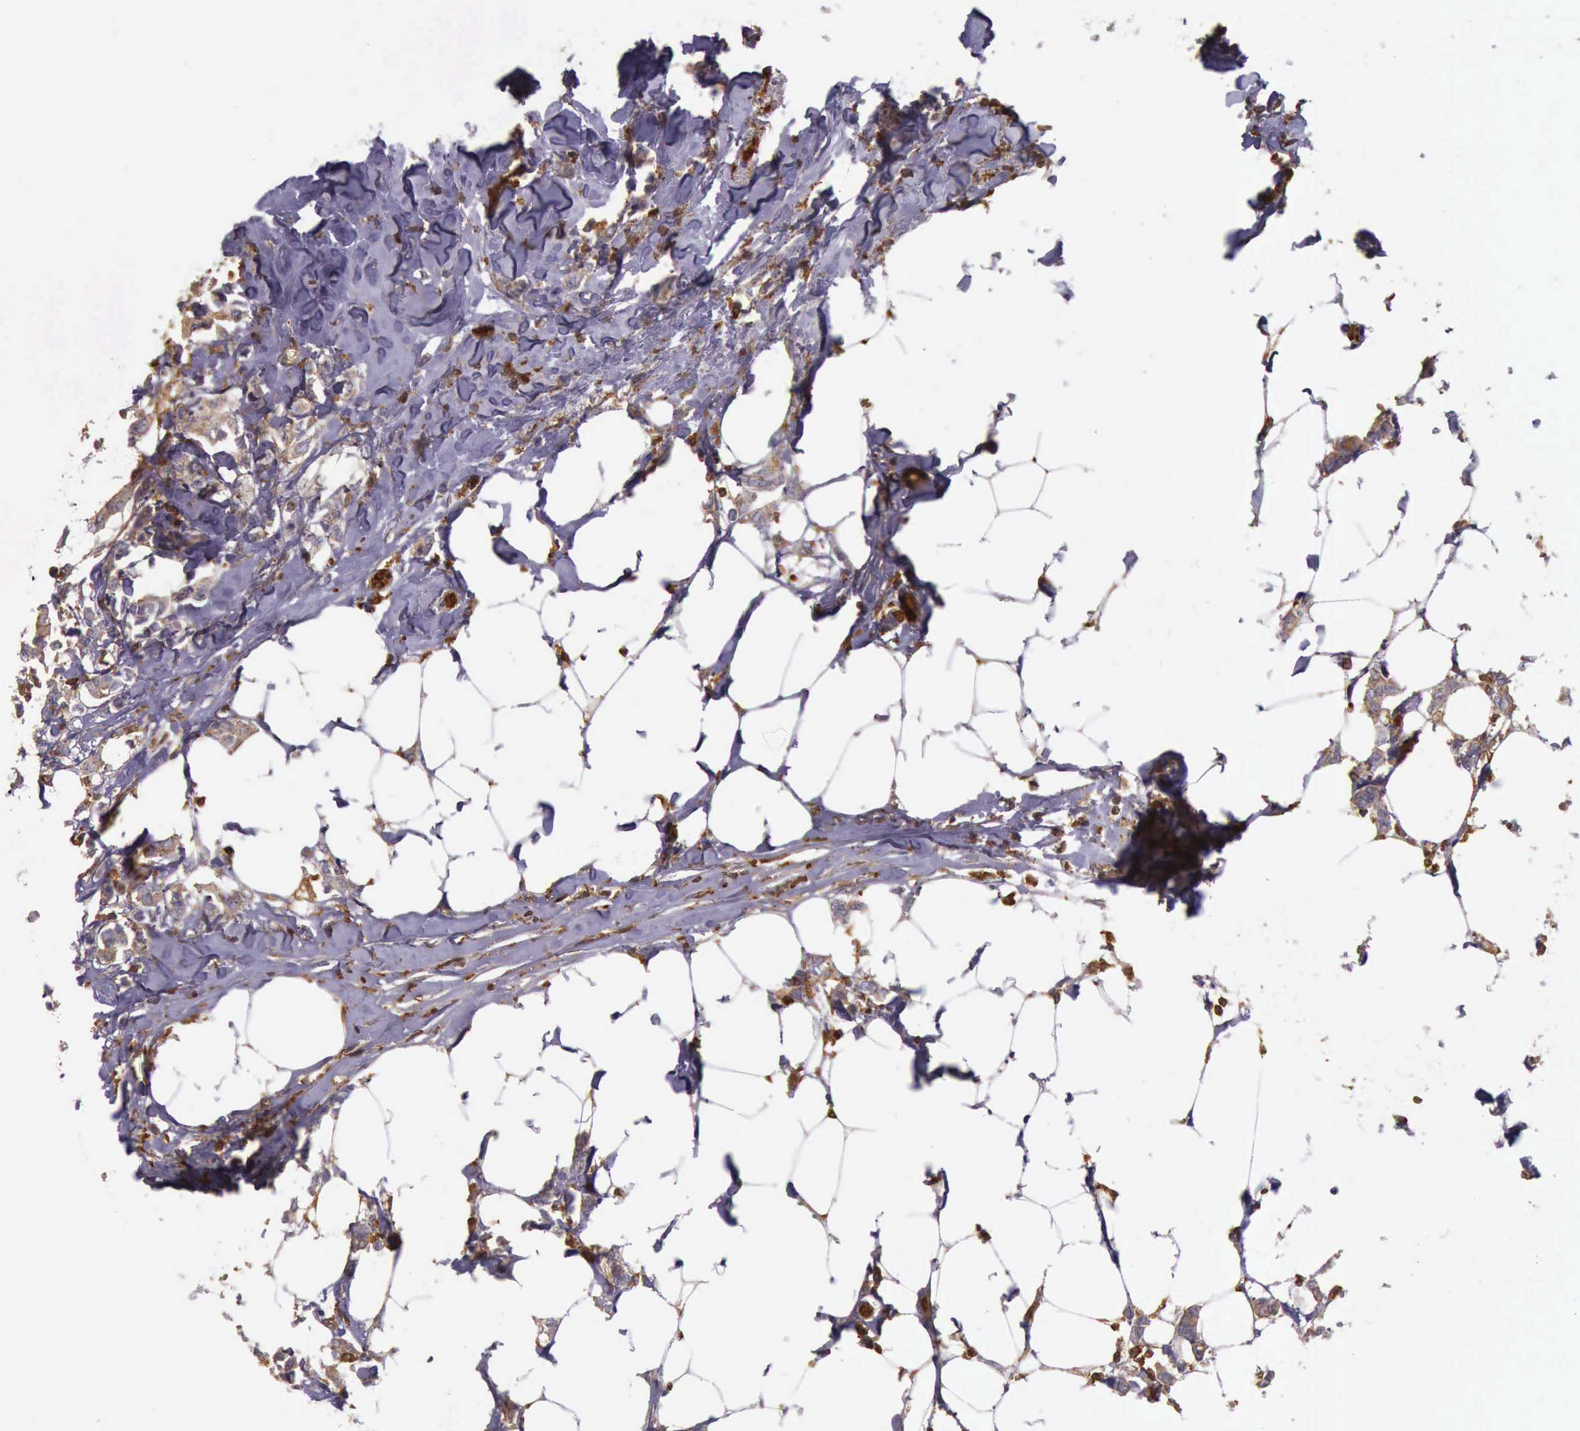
{"staining": {"intensity": "weak", "quantity": "25%-75%", "location": "cytoplasmic/membranous"}, "tissue": "breast cancer", "cell_type": "Tumor cells", "image_type": "cancer", "snomed": [{"axis": "morphology", "description": "Duct carcinoma"}, {"axis": "topography", "description": "Breast"}], "caption": "The histopathology image exhibits a brown stain indicating the presence of a protein in the cytoplasmic/membranous of tumor cells in breast cancer (infiltrating ductal carcinoma).", "gene": "ARHGAP4", "patient": {"sex": "female", "age": 84}}